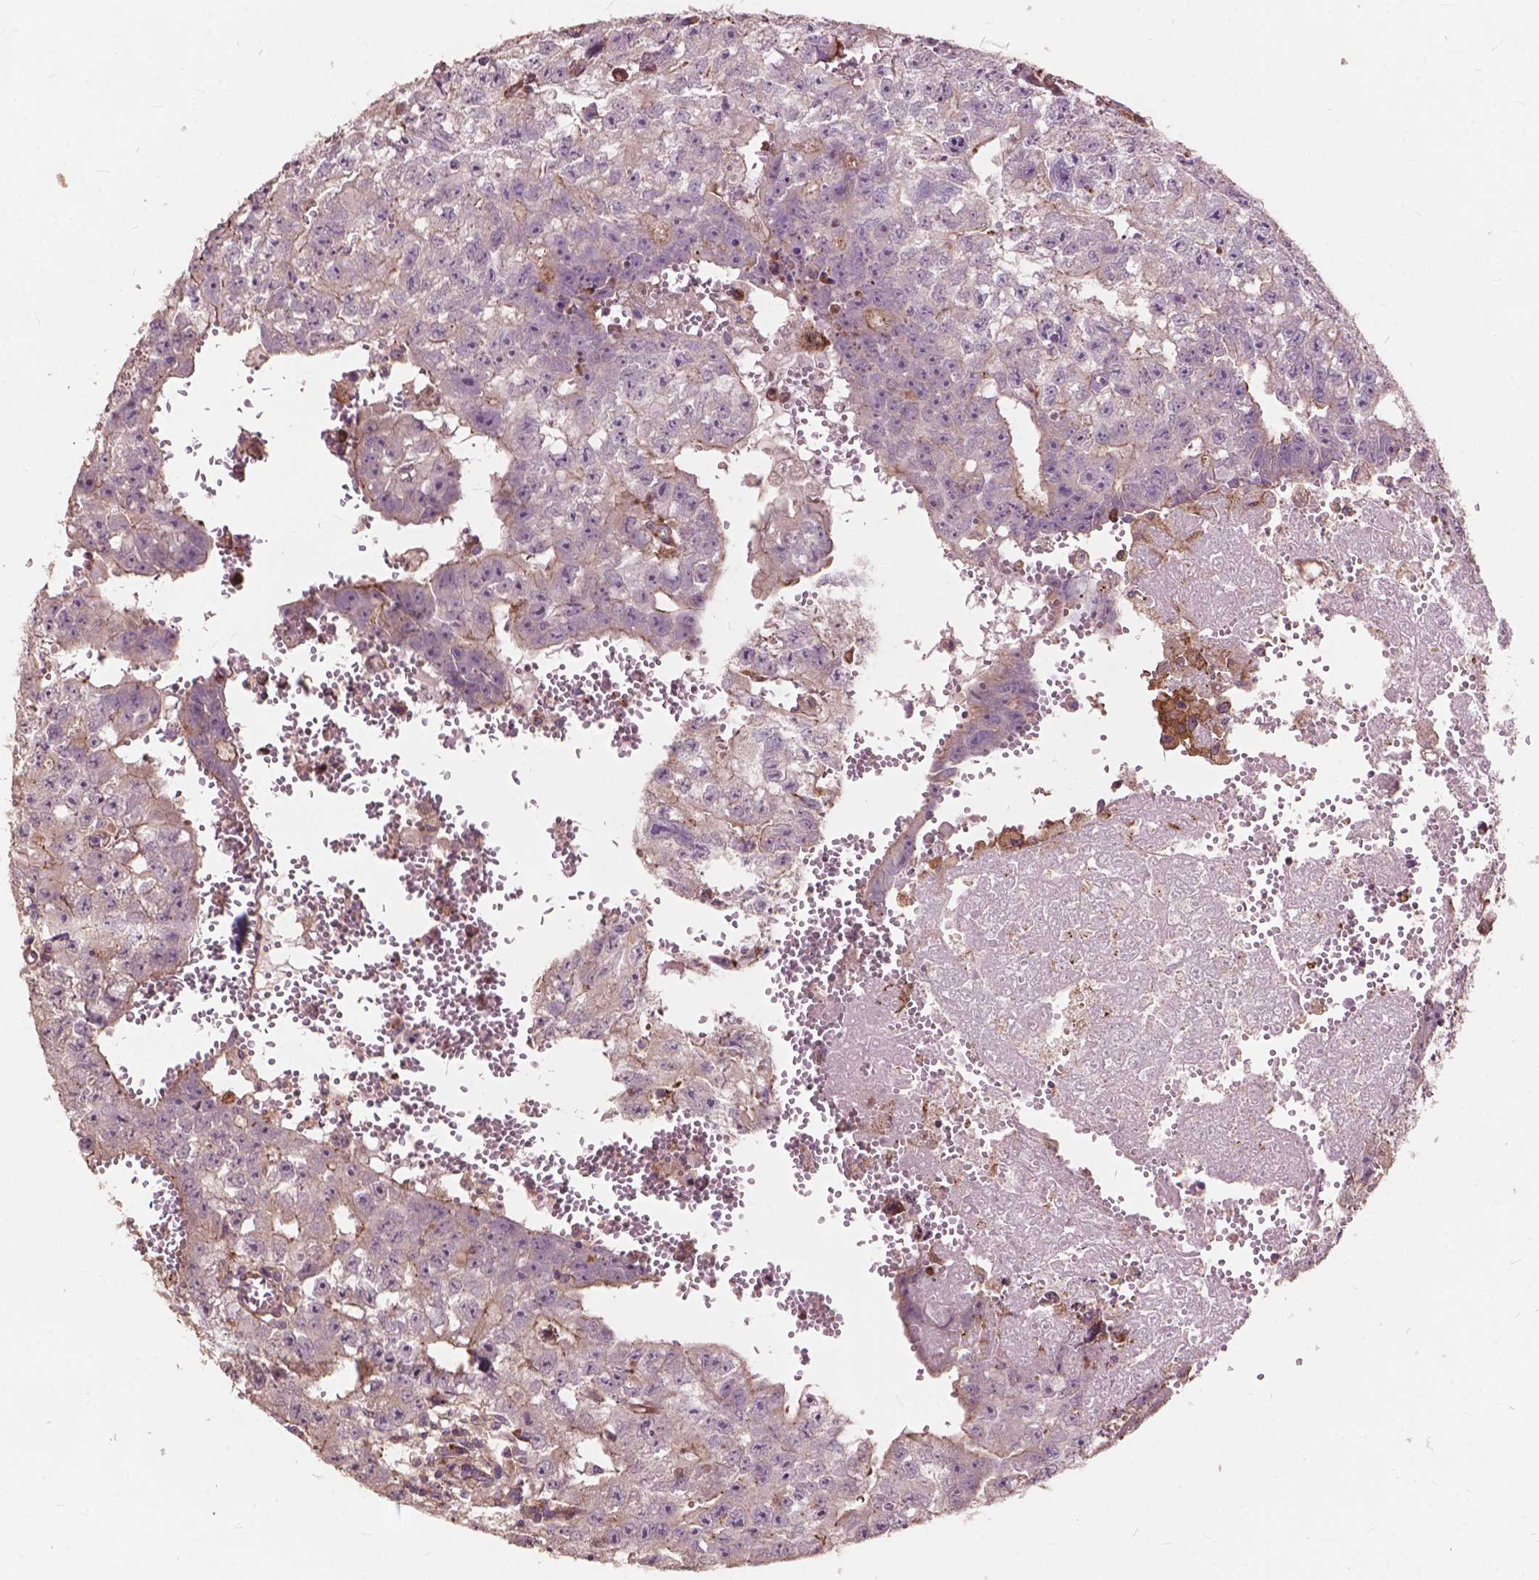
{"staining": {"intensity": "negative", "quantity": "none", "location": "none"}, "tissue": "testis cancer", "cell_type": "Tumor cells", "image_type": "cancer", "snomed": [{"axis": "morphology", "description": "Carcinoma, Embryonal, NOS"}, {"axis": "morphology", "description": "Teratoma, malignant, NOS"}, {"axis": "topography", "description": "Testis"}], "caption": "Tumor cells are negative for protein expression in human testis cancer (embryonal carcinoma).", "gene": "FNIP1", "patient": {"sex": "male", "age": 24}}